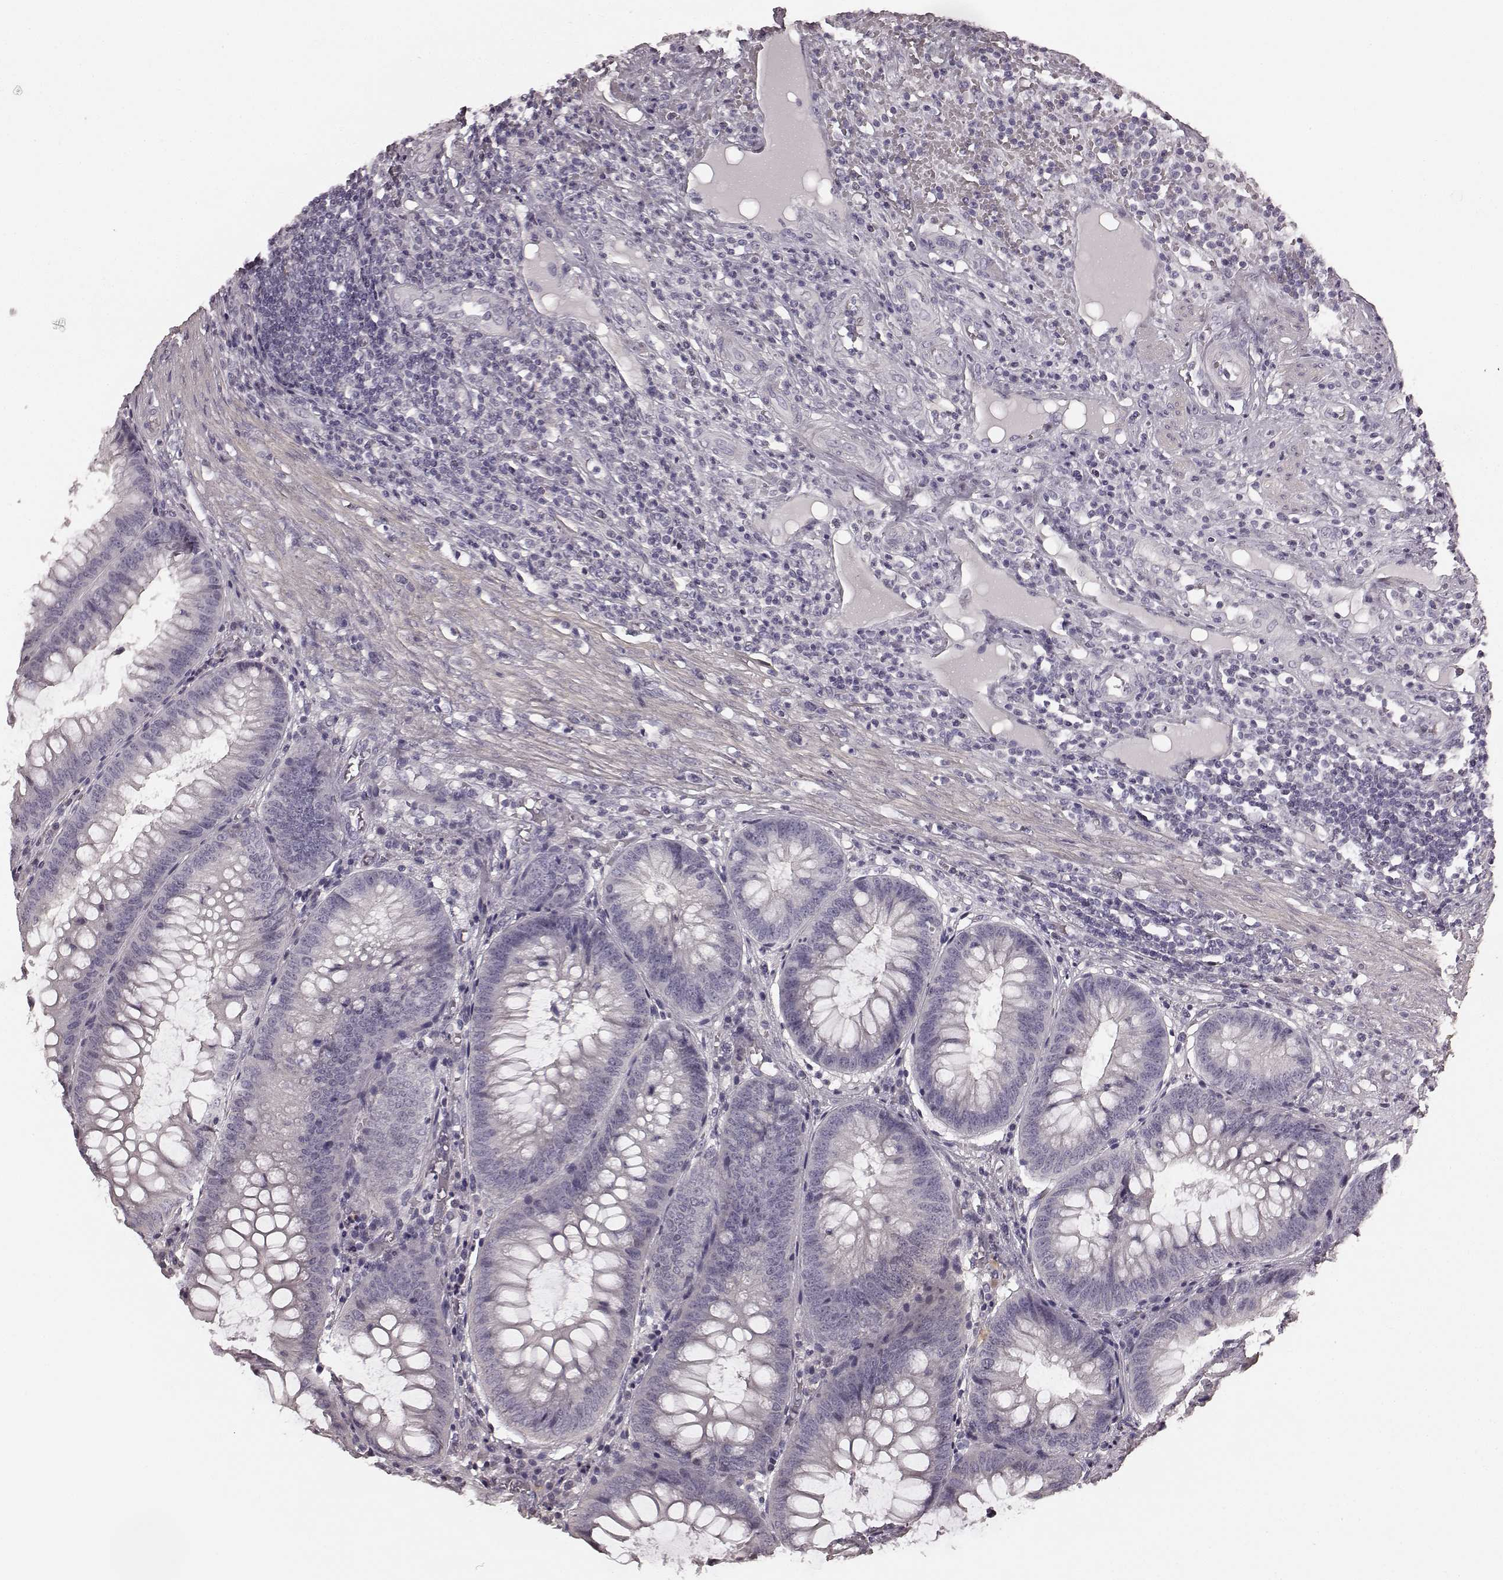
{"staining": {"intensity": "negative", "quantity": "none", "location": "none"}, "tissue": "appendix", "cell_type": "Glandular cells", "image_type": "normal", "snomed": [{"axis": "morphology", "description": "Normal tissue, NOS"}, {"axis": "morphology", "description": "Inflammation, NOS"}, {"axis": "topography", "description": "Appendix"}], "caption": "Immunohistochemistry (IHC) photomicrograph of unremarkable appendix: appendix stained with DAB exhibits no significant protein positivity in glandular cells.", "gene": "RIT2", "patient": {"sex": "male", "age": 16}}